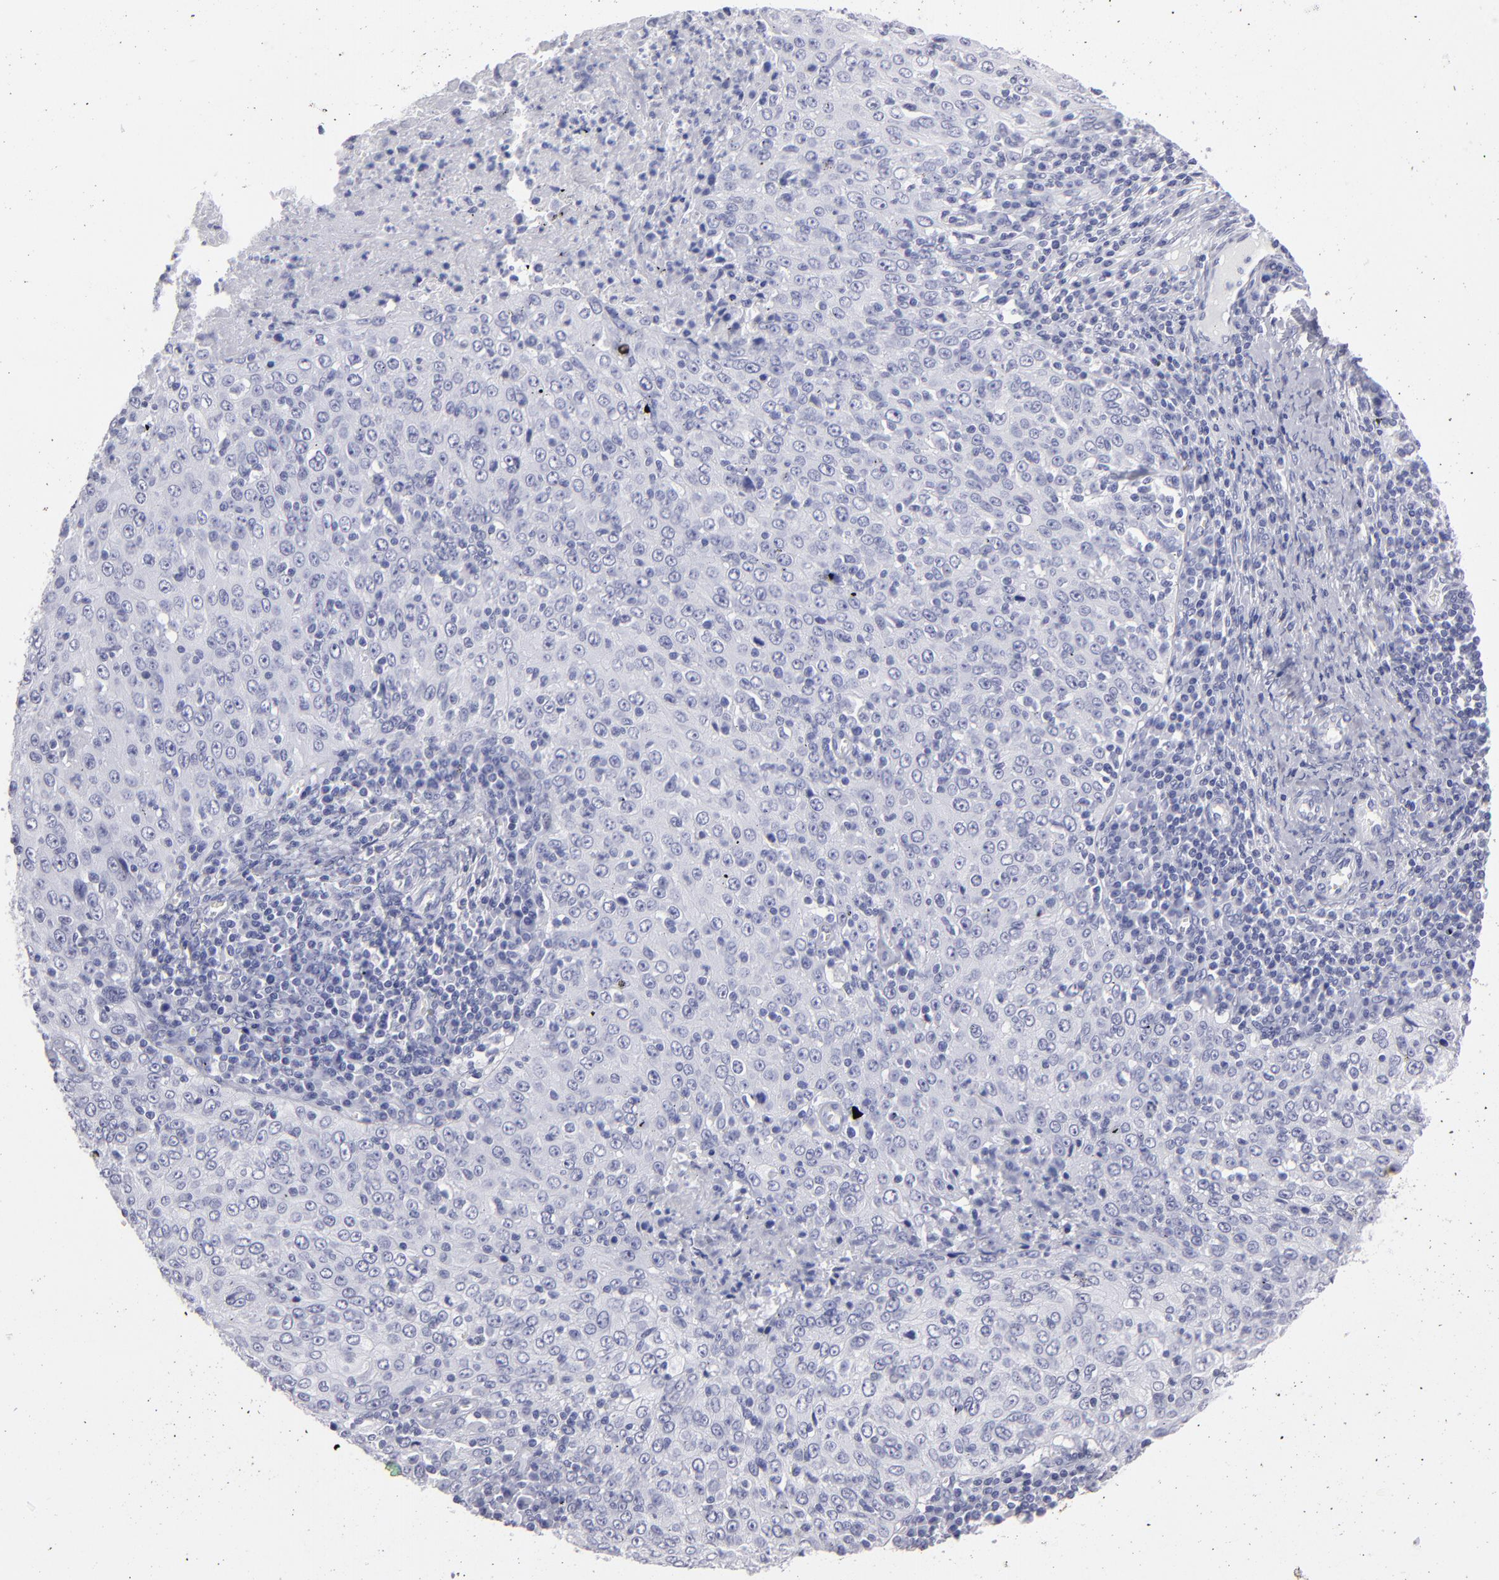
{"staining": {"intensity": "negative", "quantity": "none", "location": "none"}, "tissue": "cervical cancer", "cell_type": "Tumor cells", "image_type": "cancer", "snomed": [{"axis": "morphology", "description": "Squamous cell carcinoma, NOS"}, {"axis": "topography", "description": "Cervix"}], "caption": "Immunohistochemistry image of human cervical squamous cell carcinoma stained for a protein (brown), which shows no expression in tumor cells.", "gene": "ALDOB", "patient": {"sex": "female", "age": 27}}